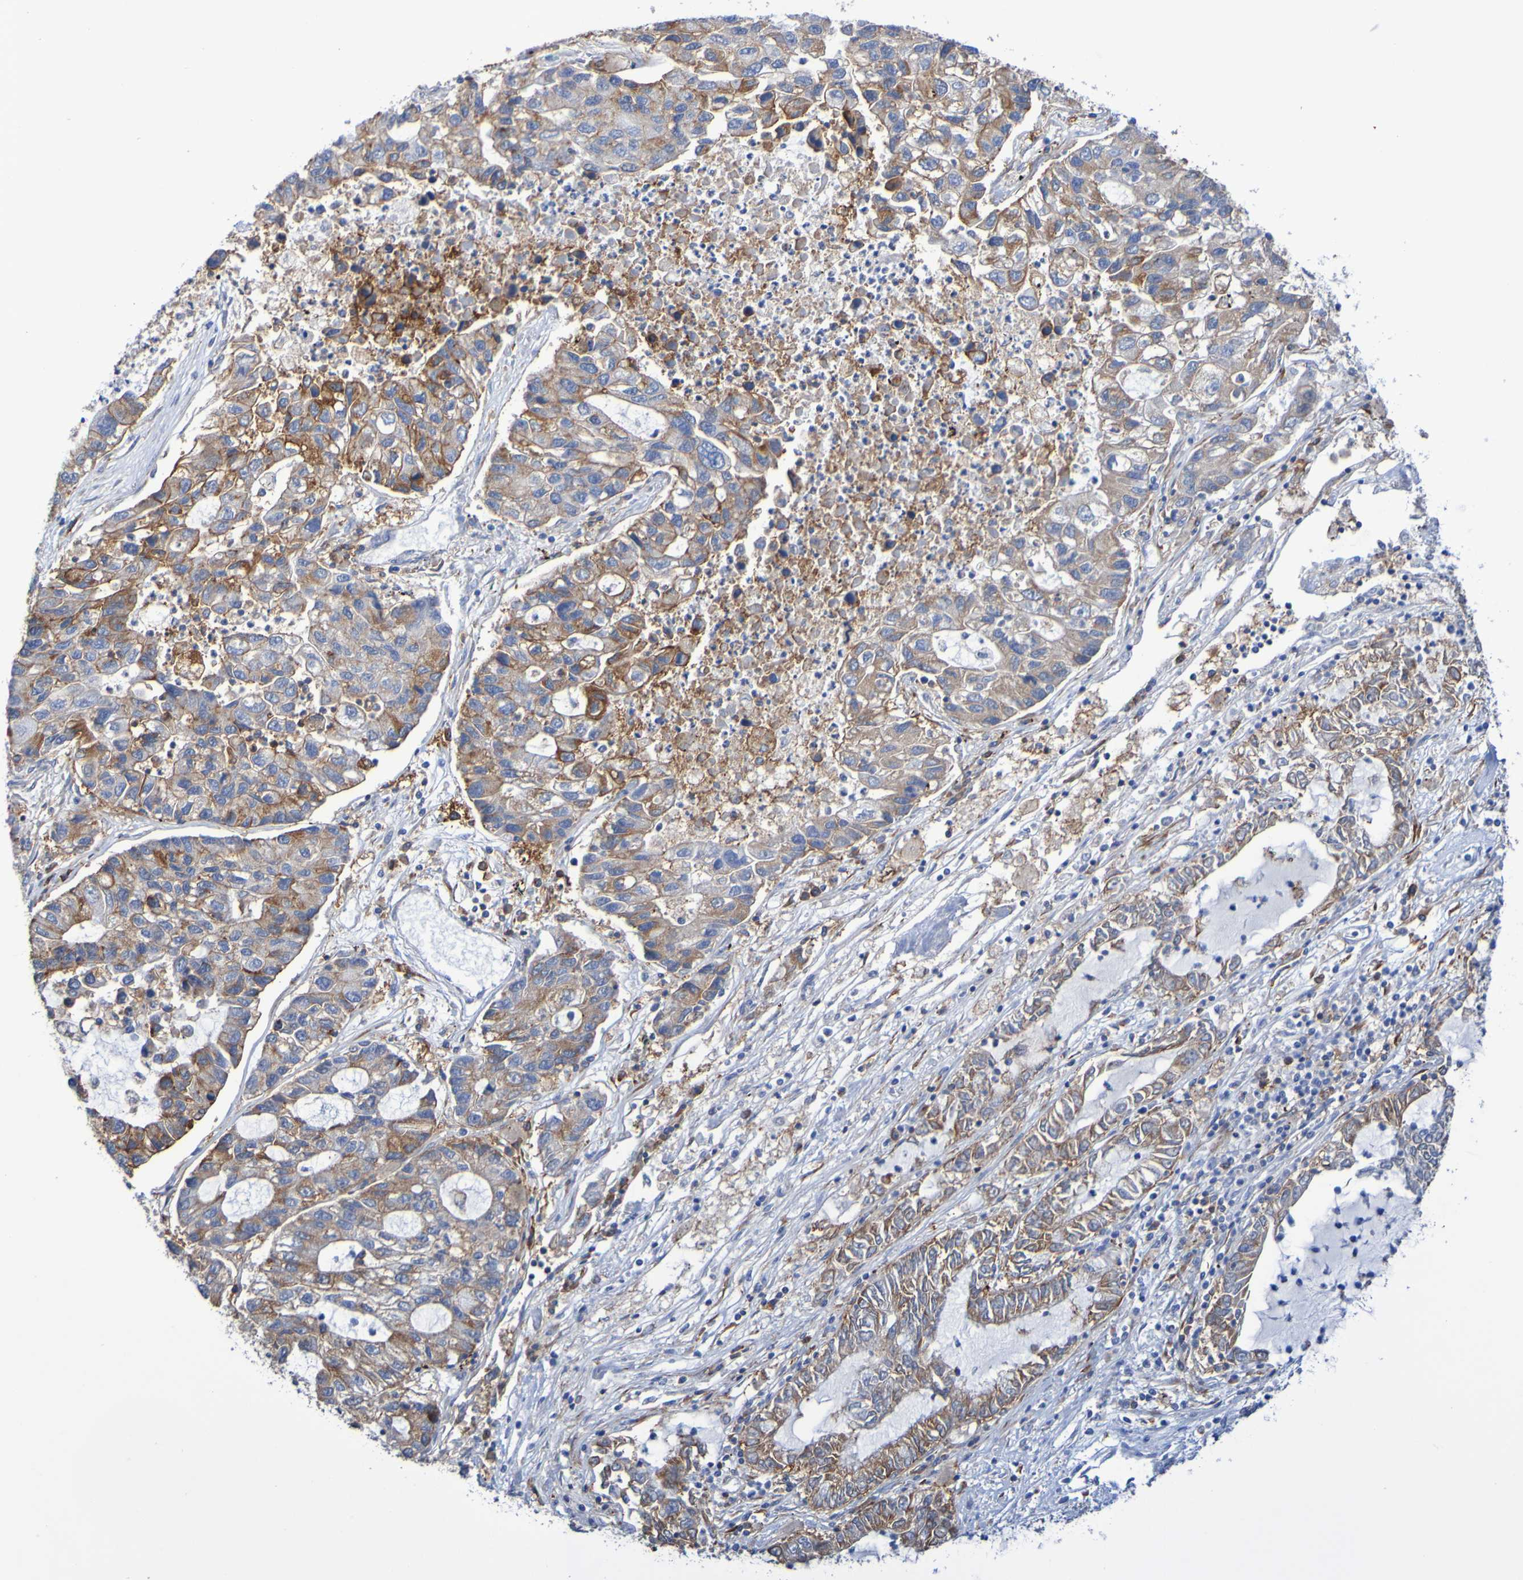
{"staining": {"intensity": "moderate", "quantity": ">75%", "location": "cytoplasmic/membranous"}, "tissue": "lung cancer", "cell_type": "Tumor cells", "image_type": "cancer", "snomed": [{"axis": "morphology", "description": "Adenocarcinoma, NOS"}, {"axis": "topography", "description": "Lung"}], "caption": "Immunohistochemistry (IHC) histopathology image of adenocarcinoma (lung) stained for a protein (brown), which demonstrates medium levels of moderate cytoplasmic/membranous staining in about >75% of tumor cells.", "gene": "SLC3A2", "patient": {"sex": "female", "age": 51}}